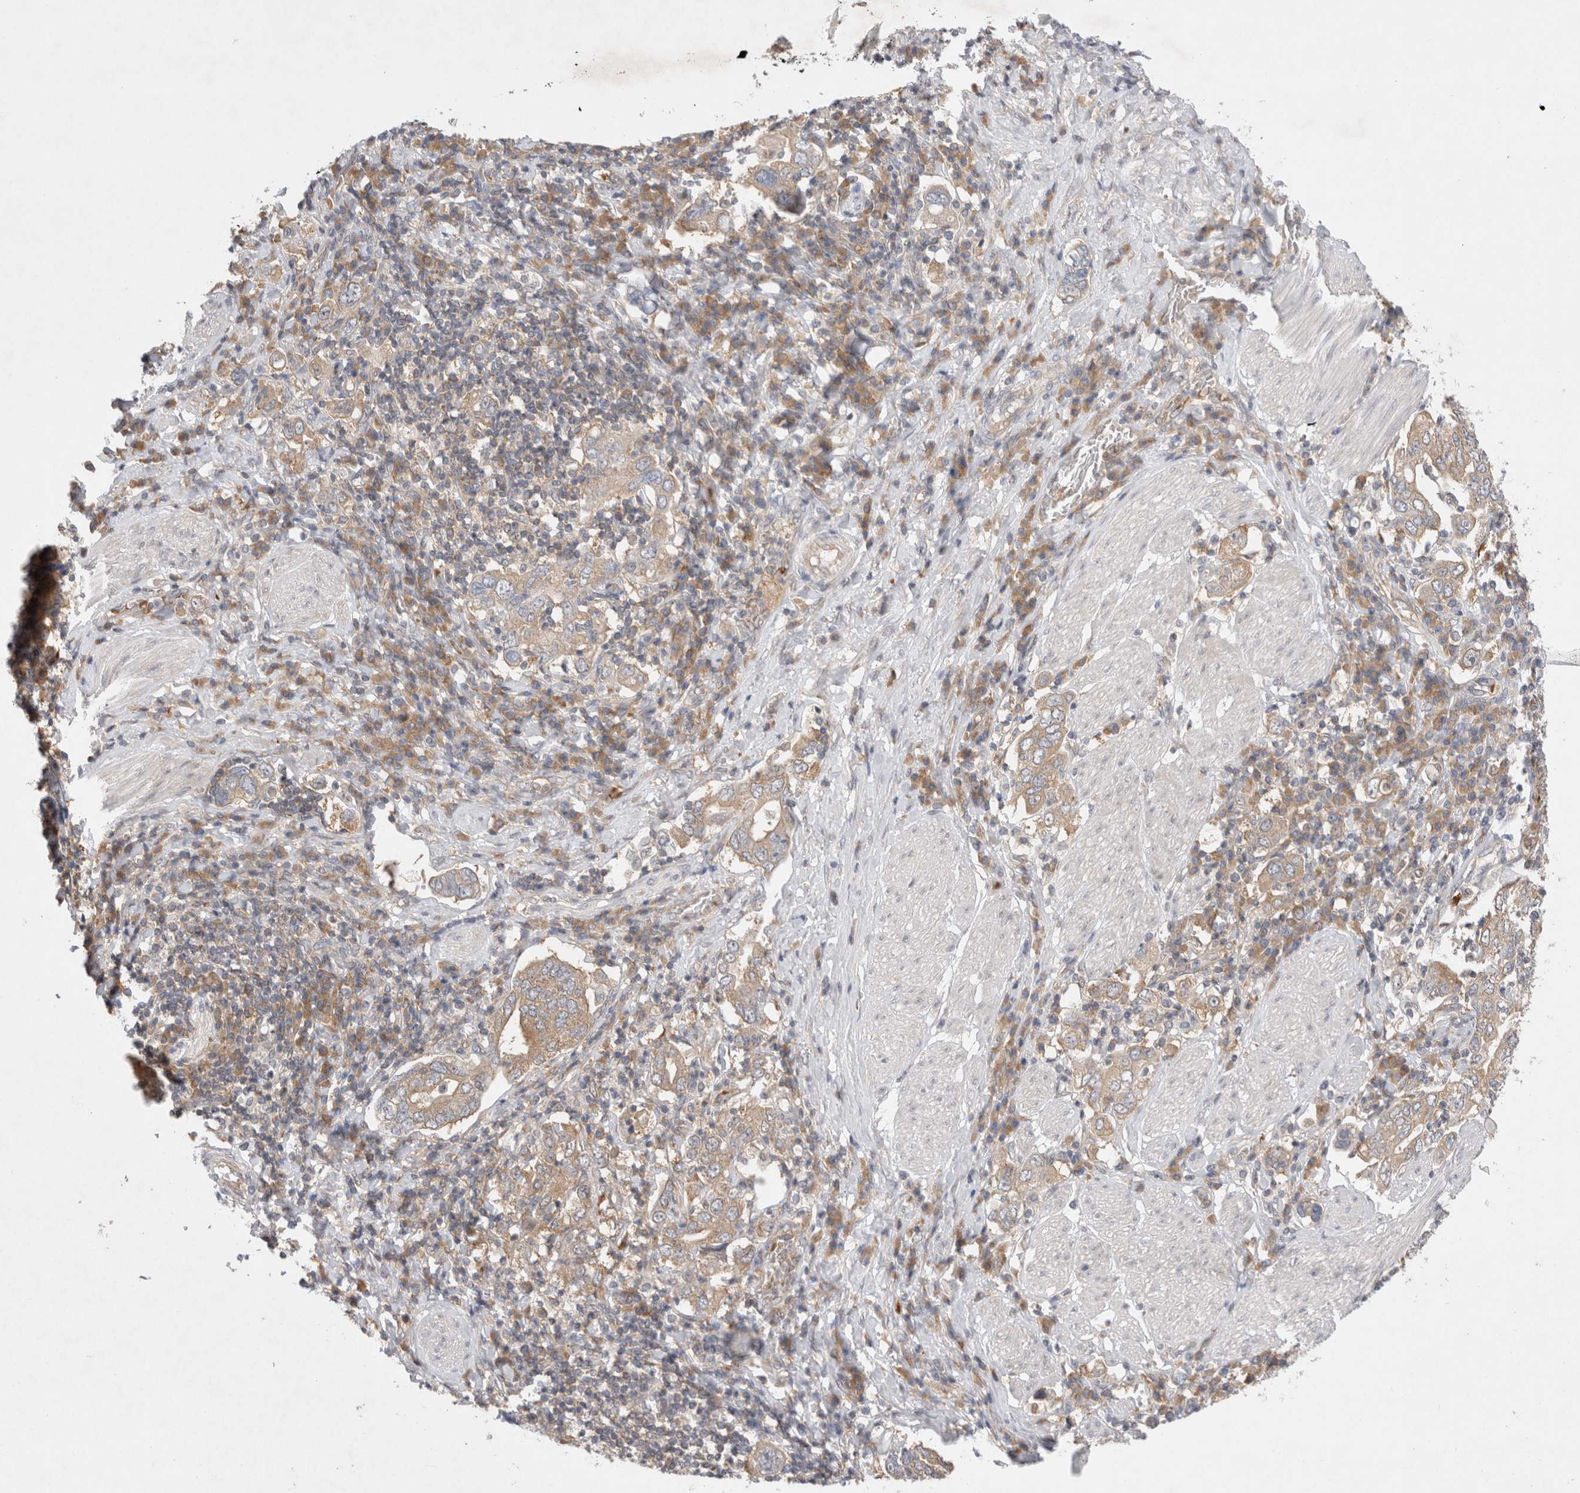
{"staining": {"intensity": "weak", "quantity": ">75%", "location": "cytoplasmic/membranous"}, "tissue": "stomach cancer", "cell_type": "Tumor cells", "image_type": "cancer", "snomed": [{"axis": "morphology", "description": "Adenocarcinoma, NOS"}, {"axis": "topography", "description": "Stomach, upper"}], "caption": "An immunohistochemistry (IHC) micrograph of neoplastic tissue is shown. Protein staining in brown labels weak cytoplasmic/membranous positivity in stomach cancer within tumor cells. (DAB IHC with brightfield microscopy, high magnification).", "gene": "EIF3E", "patient": {"sex": "male", "age": 62}}